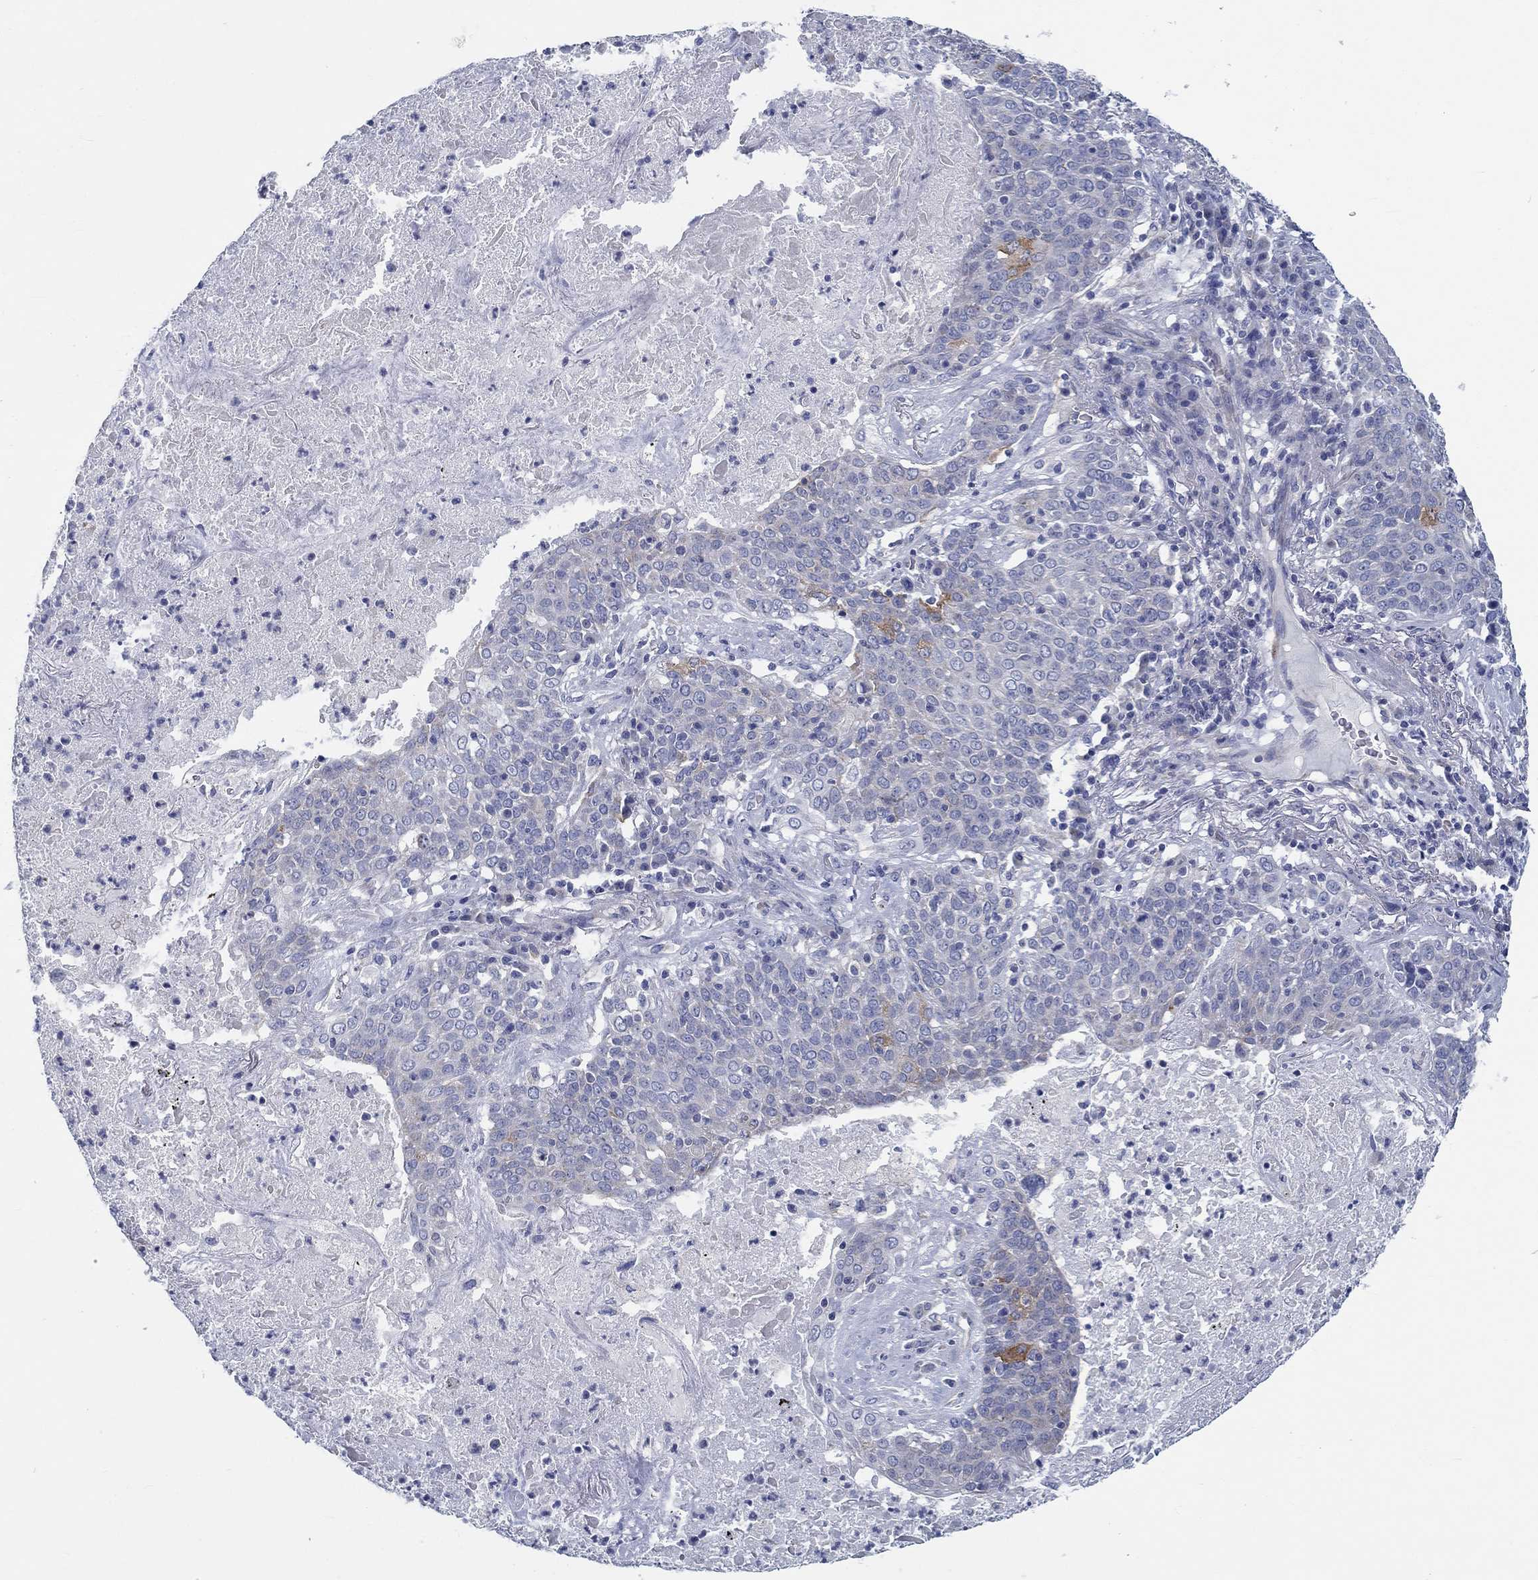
{"staining": {"intensity": "moderate", "quantity": "<25%", "location": "cytoplasmic/membranous"}, "tissue": "lung cancer", "cell_type": "Tumor cells", "image_type": "cancer", "snomed": [{"axis": "morphology", "description": "Squamous cell carcinoma, NOS"}, {"axis": "topography", "description": "Lung"}], "caption": "The immunohistochemical stain shows moderate cytoplasmic/membranous positivity in tumor cells of lung cancer (squamous cell carcinoma) tissue.", "gene": "MYBPC1", "patient": {"sex": "male", "age": 82}}